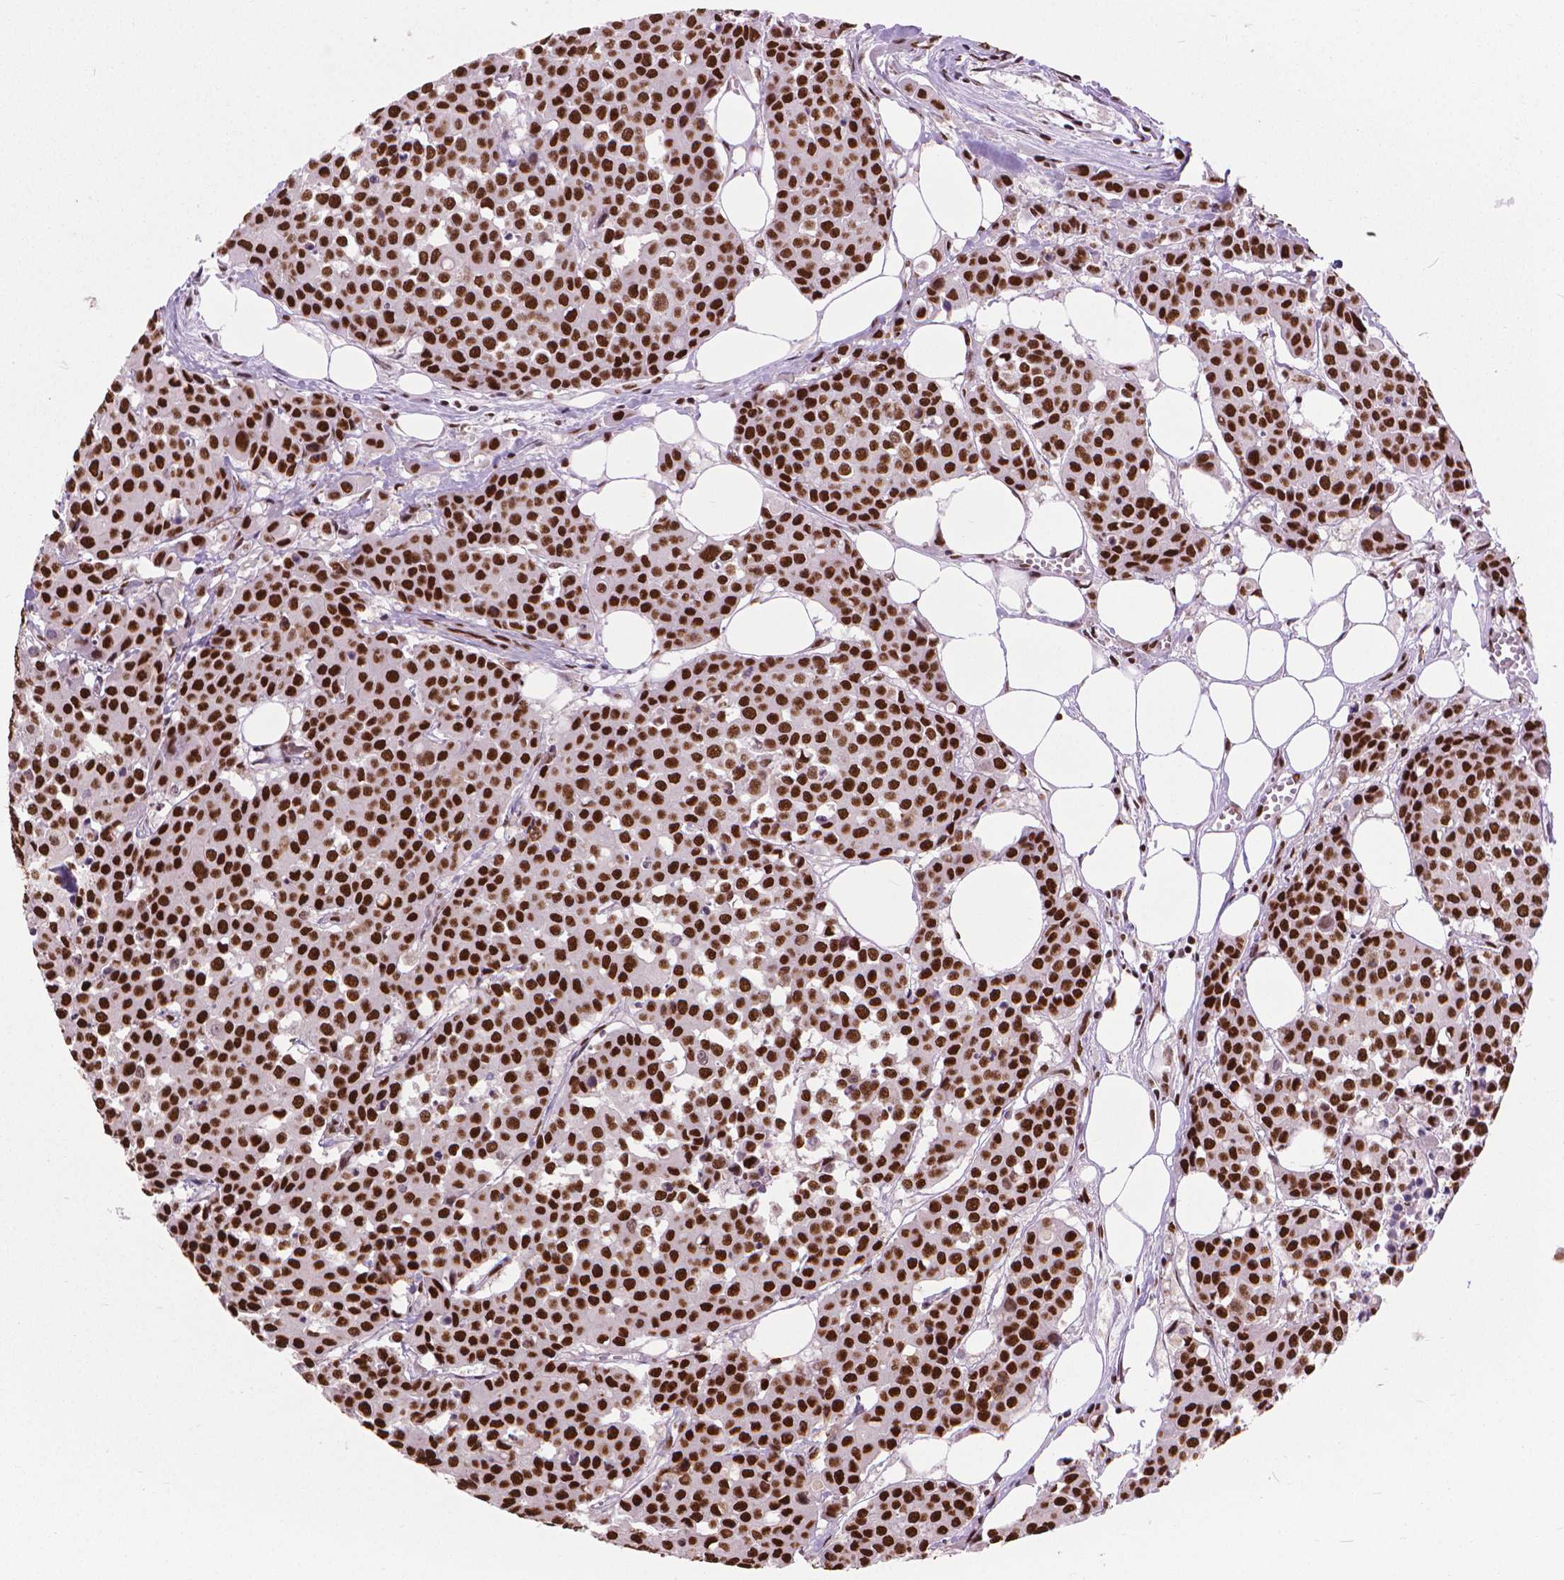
{"staining": {"intensity": "strong", "quantity": ">75%", "location": "nuclear"}, "tissue": "carcinoid", "cell_type": "Tumor cells", "image_type": "cancer", "snomed": [{"axis": "morphology", "description": "Carcinoid, malignant, NOS"}, {"axis": "topography", "description": "Colon"}], "caption": "Strong nuclear staining is identified in about >75% of tumor cells in carcinoid (malignant). (Brightfield microscopy of DAB IHC at high magnification).", "gene": "AKAP8", "patient": {"sex": "male", "age": 81}}